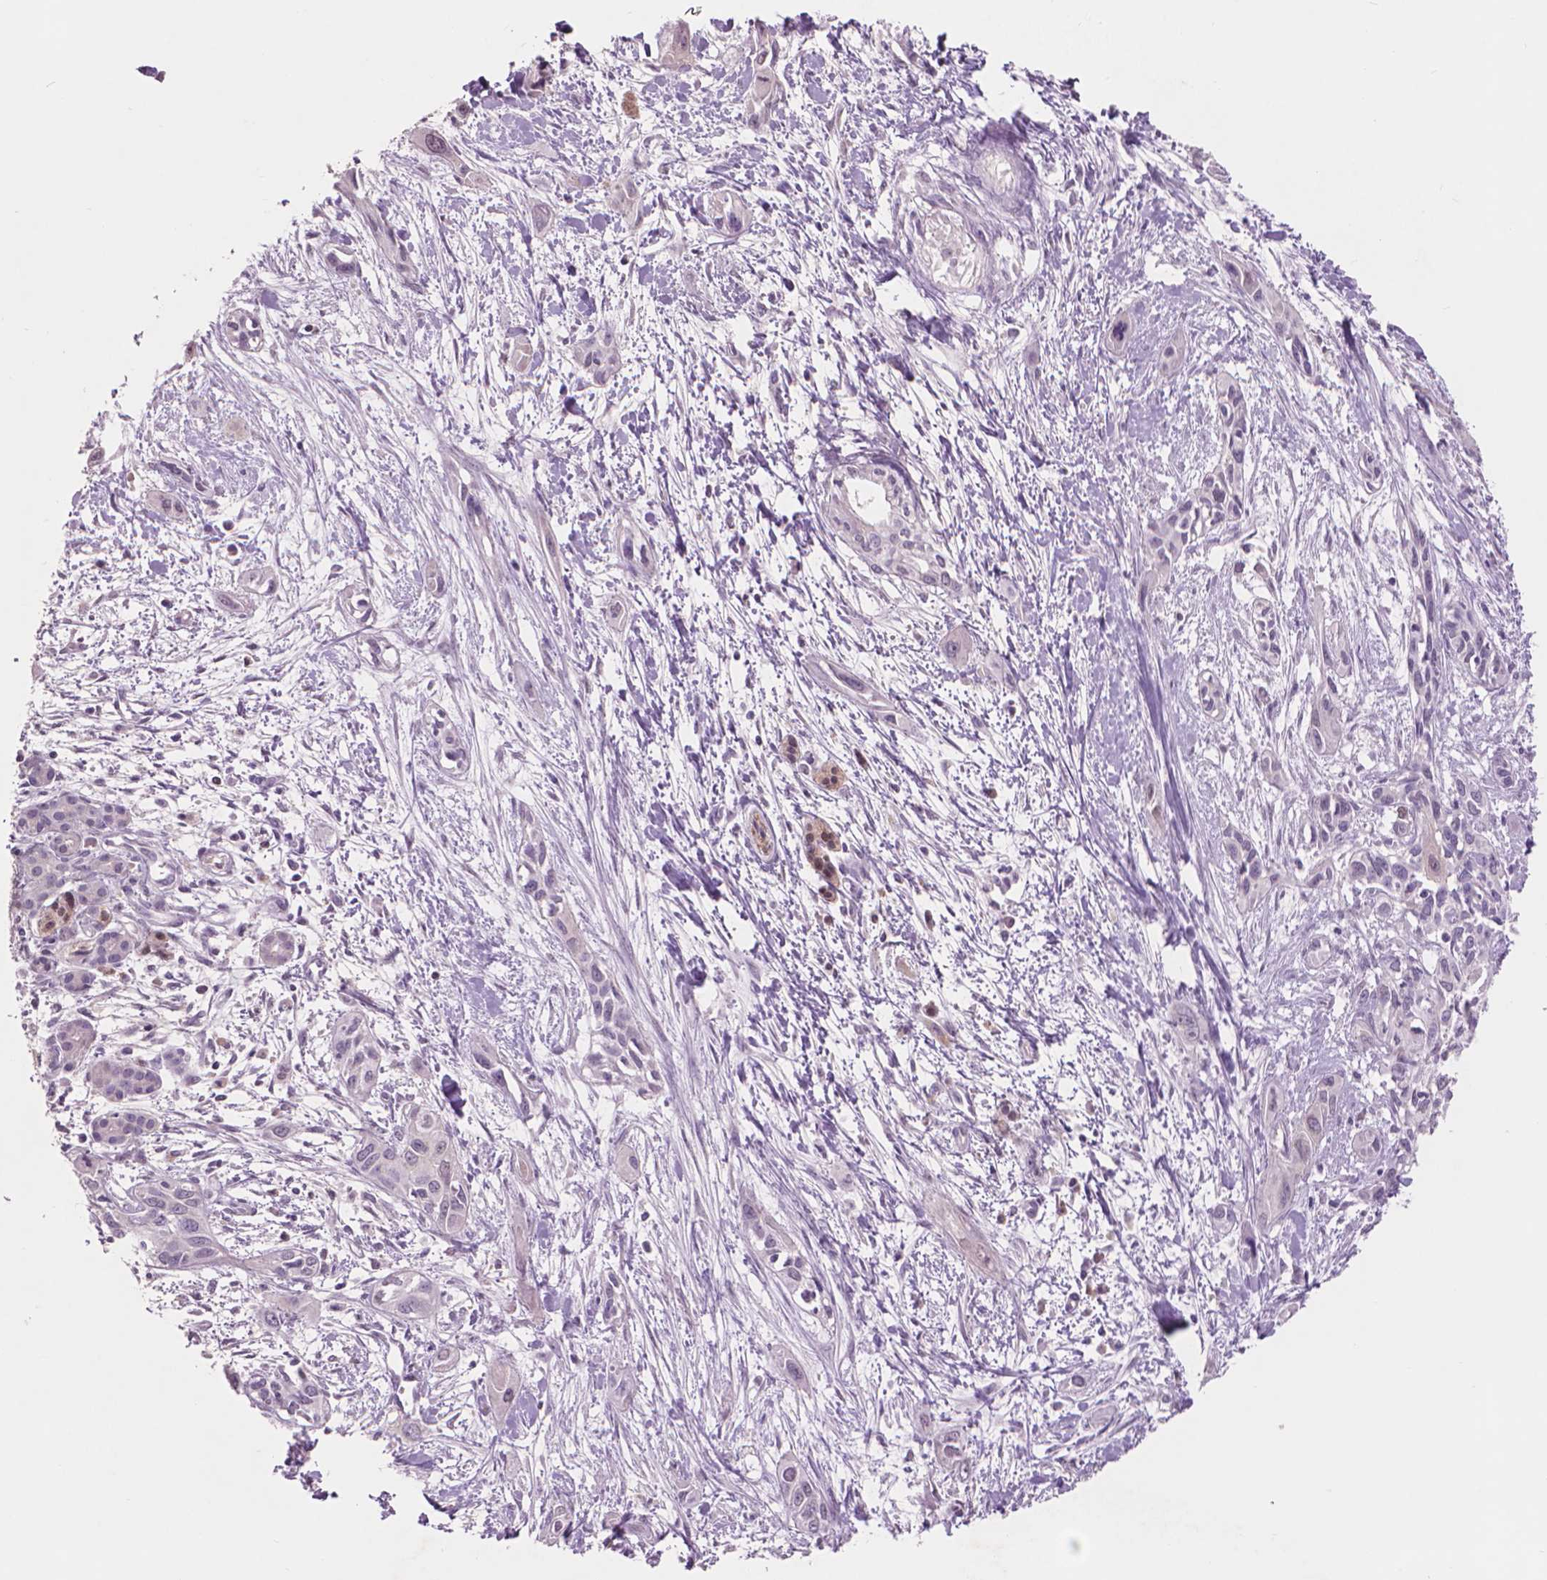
{"staining": {"intensity": "weak", "quantity": "25%-75%", "location": "nuclear"}, "tissue": "pancreatic cancer", "cell_type": "Tumor cells", "image_type": "cancer", "snomed": [{"axis": "morphology", "description": "Adenocarcinoma, NOS"}, {"axis": "topography", "description": "Pancreas"}], "caption": "This is an image of immunohistochemistry staining of adenocarcinoma (pancreatic), which shows weak staining in the nuclear of tumor cells.", "gene": "ENO2", "patient": {"sex": "female", "age": 55}}